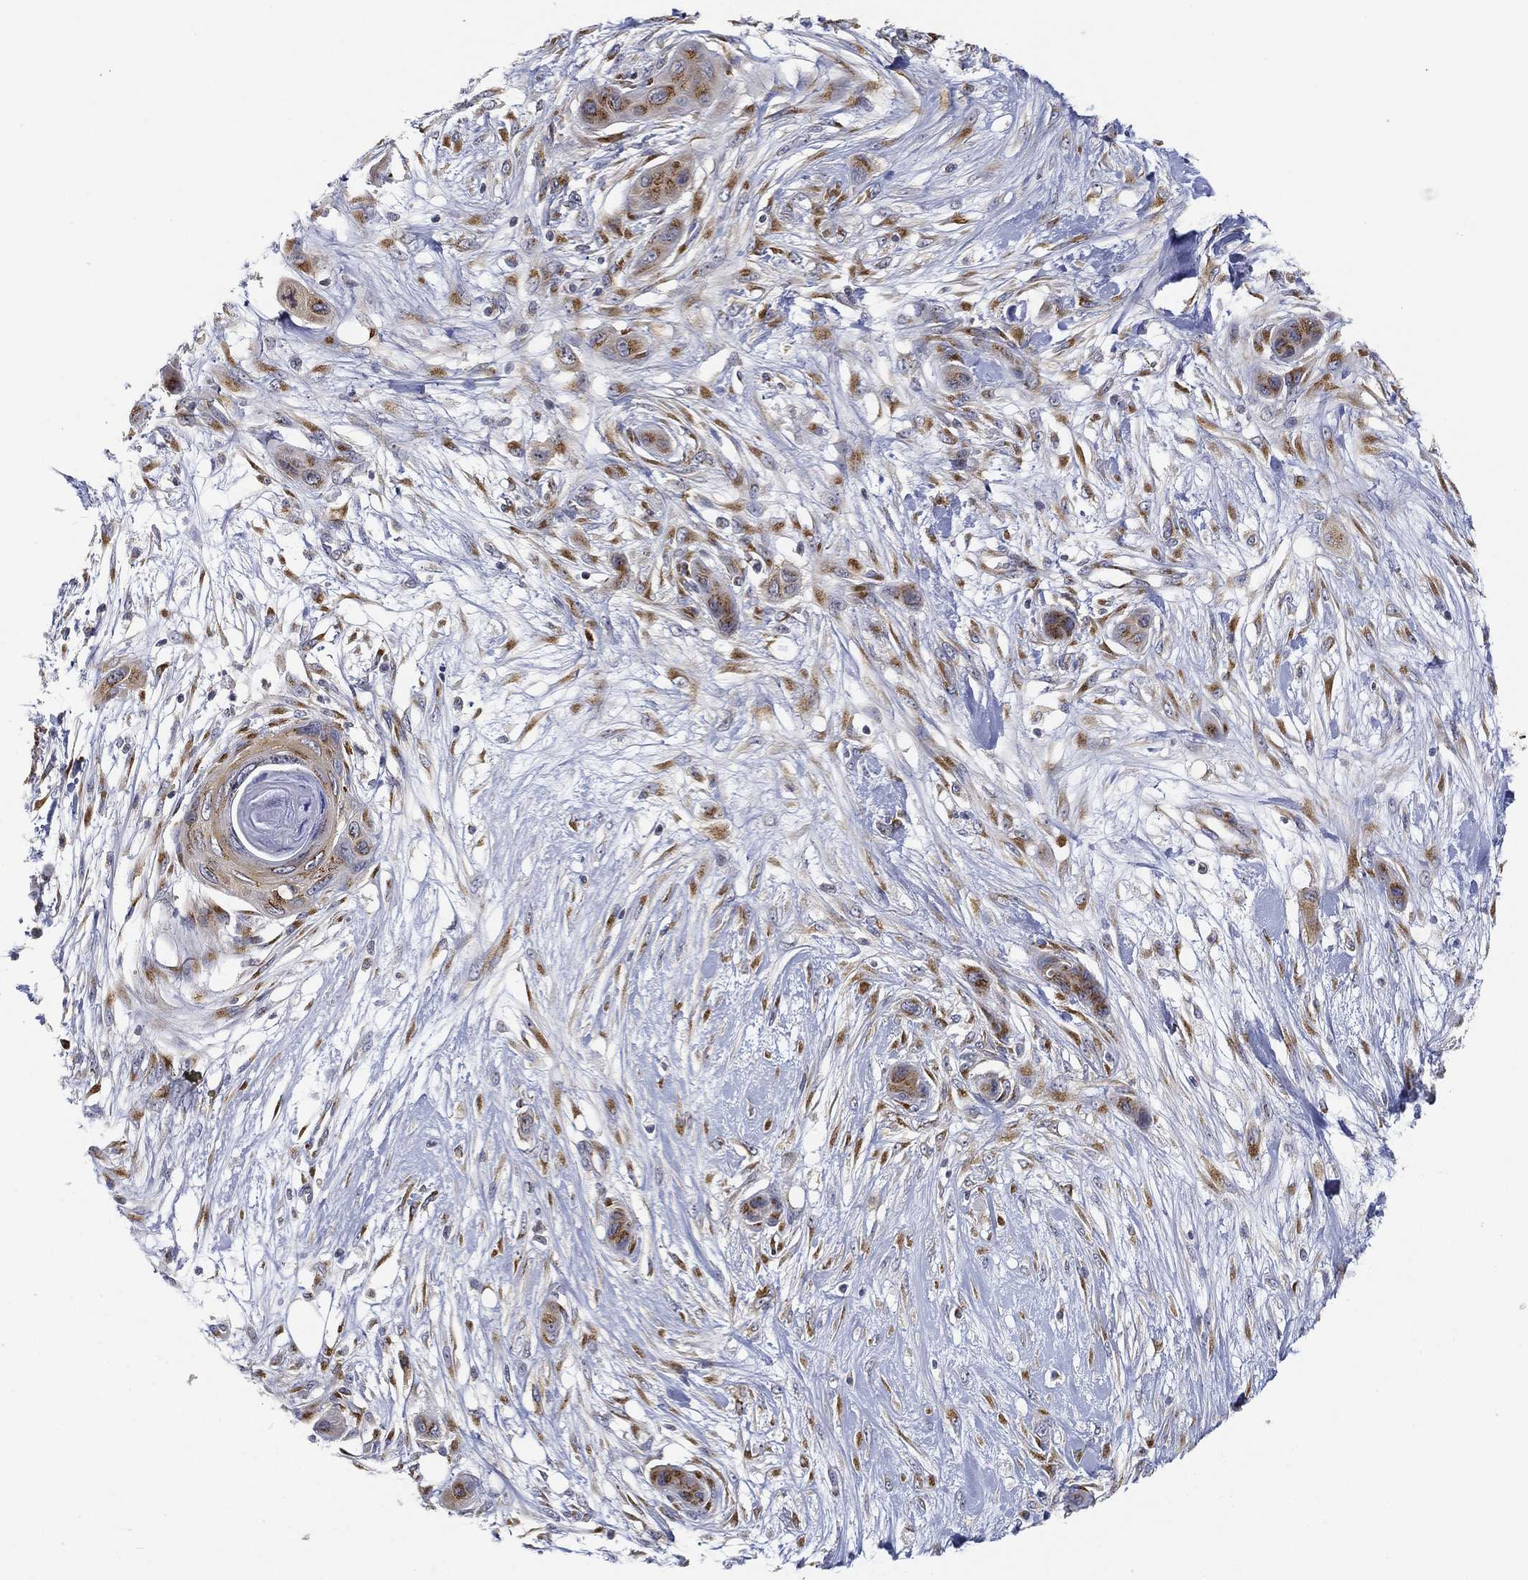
{"staining": {"intensity": "moderate", "quantity": ">75%", "location": "cytoplasmic/membranous"}, "tissue": "skin cancer", "cell_type": "Tumor cells", "image_type": "cancer", "snomed": [{"axis": "morphology", "description": "Squamous cell carcinoma, NOS"}, {"axis": "topography", "description": "Skin"}], "caption": "Tumor cells display medium levels of moderate cytoplasmic/membranous staining in about >75% of cells in human squamous cell carcinoma (skin). Using DAB (brown) and hematoxylin (blue) stains, captured at high magnification using brightfield microscopy.", "gene": "TICAM1", "patient": {"sex": "male", "age": 79}}